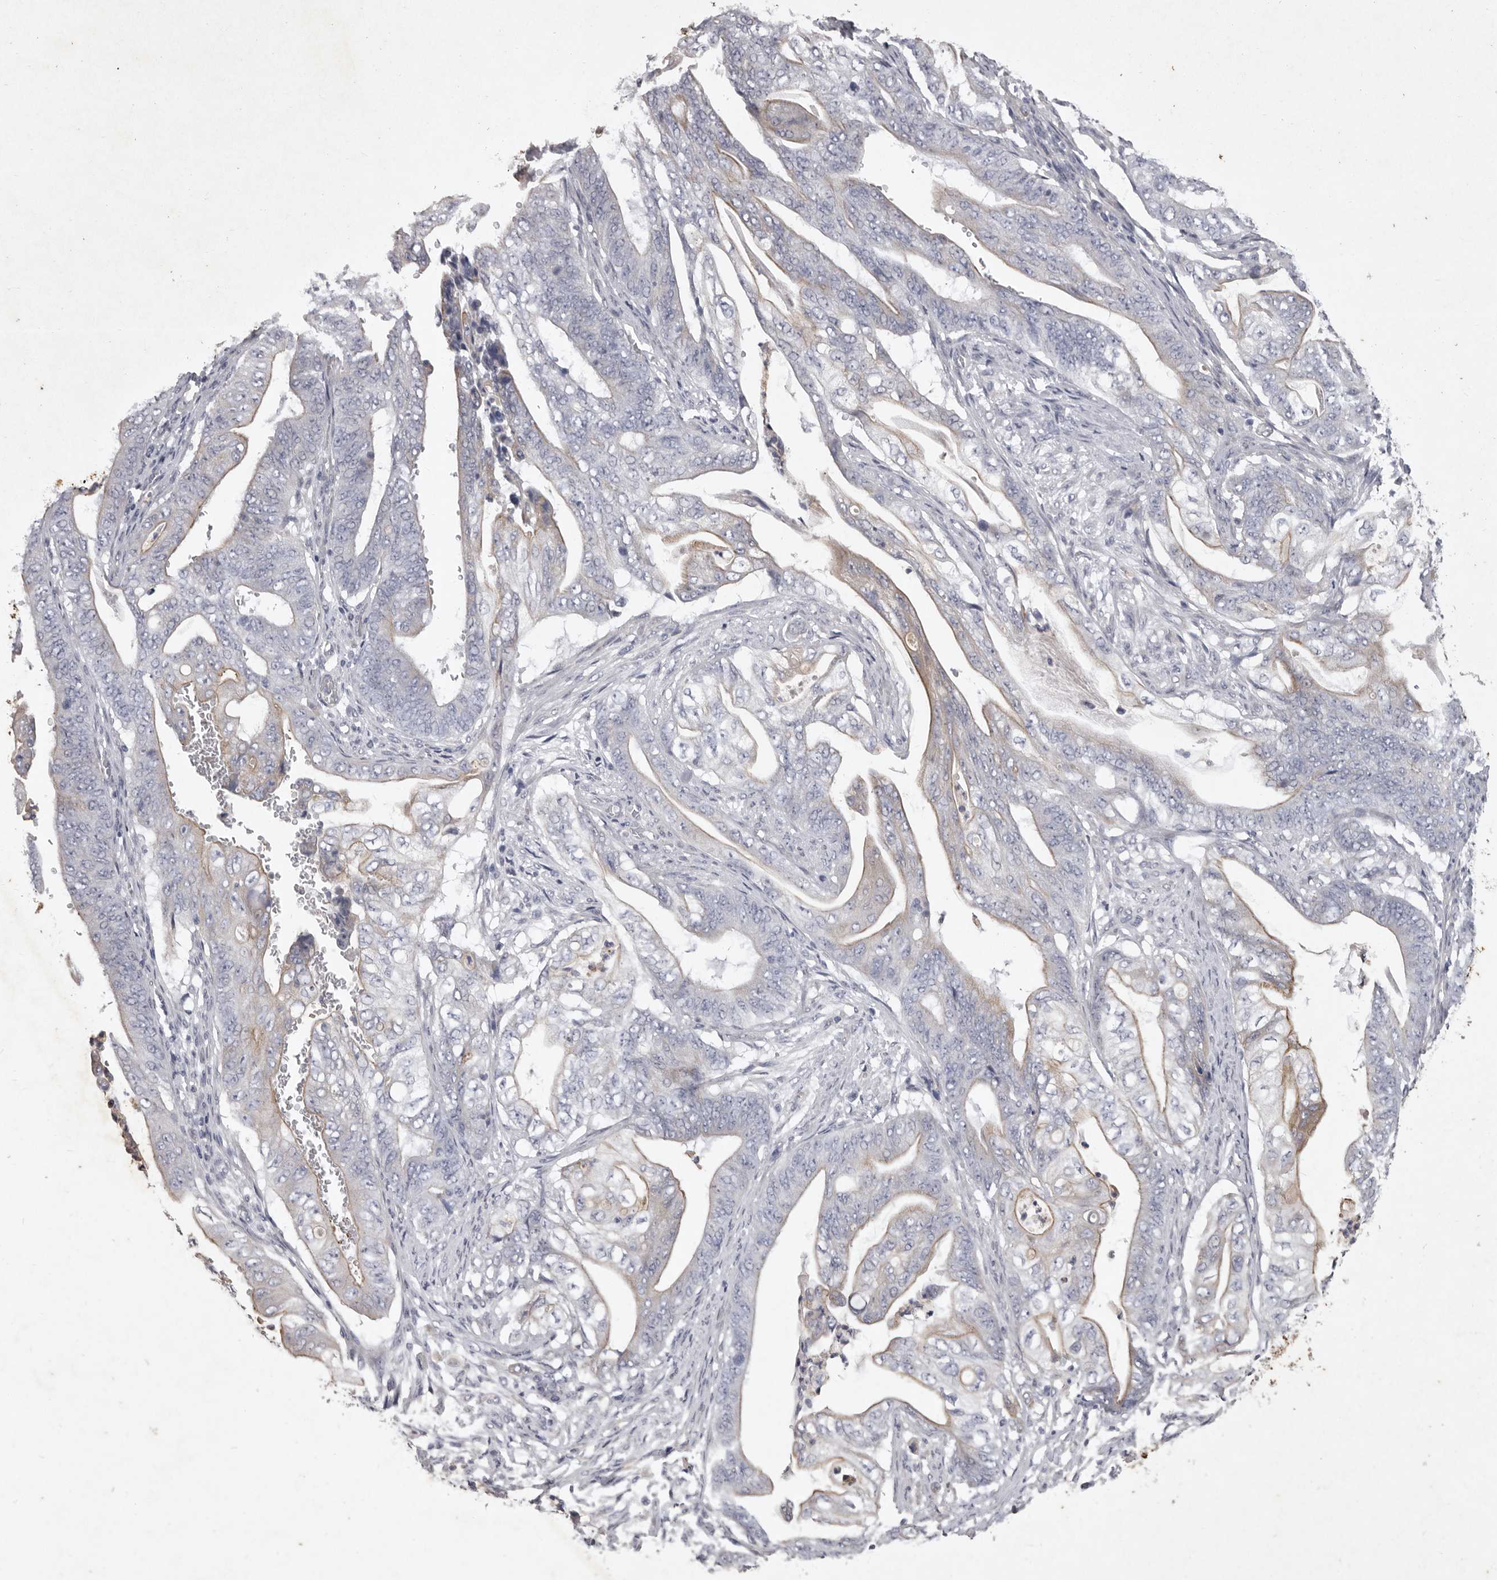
{"staining": {"intensity": "weak", "quantity": "25%-75%", "location": "cytoplasmic/membranous"}, "tissue": "stomach cancer", "cell_type": "Tumor cells", "image_type": "cancer", "snomed": [{"axis": "morphology", "description": "Adenocarcinoma, NOS"}, {"axis": "topography", "description": "Stomach"}], "caption": "Human adenocarcinoma (stomach) stained with a protein marker displays weak staining in tumor cells.", "gene": "NKAIN4", "patient": {"sex": "female", "age": 73}}